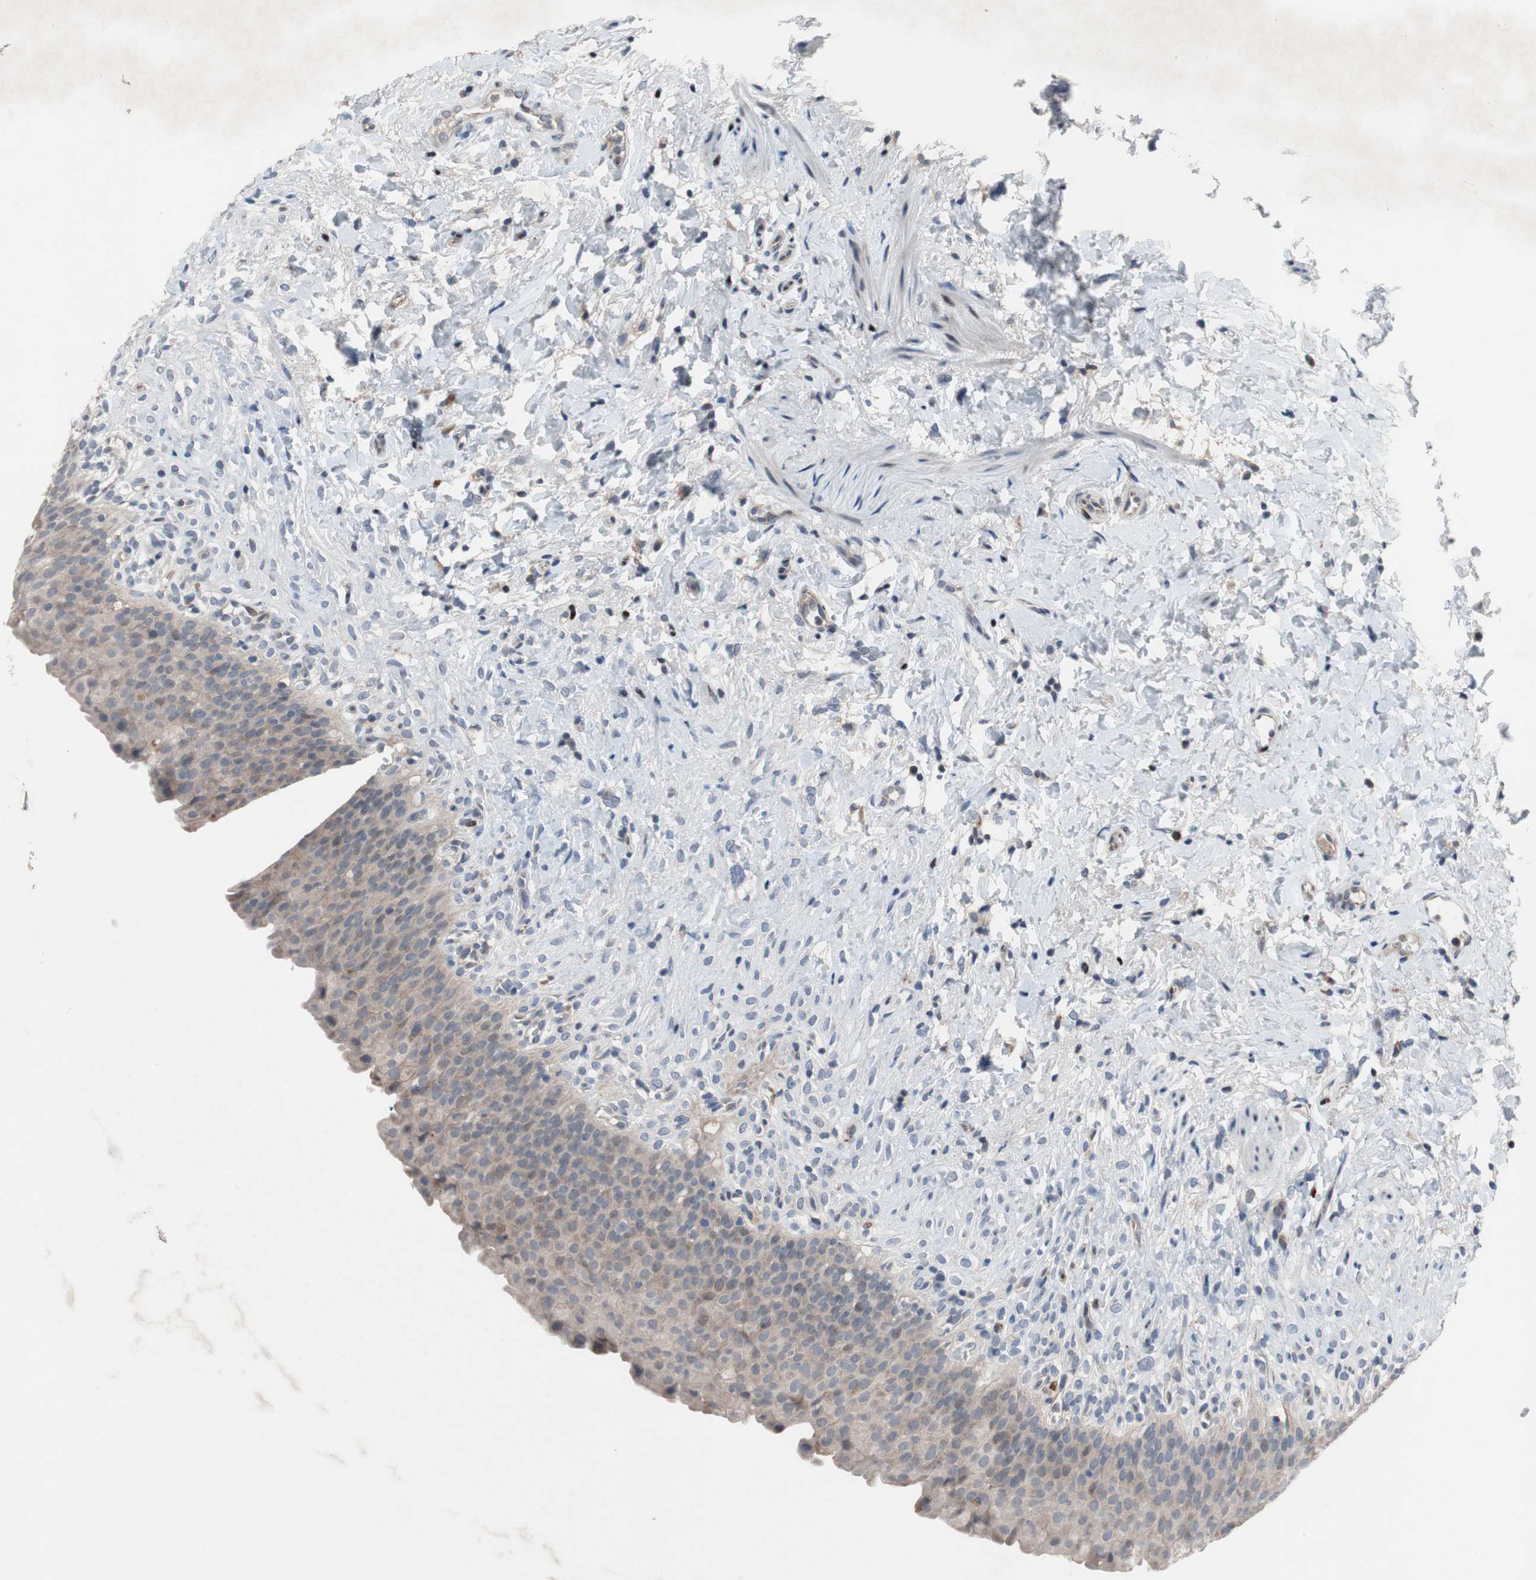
{"staining": {"intensity": "weak", "quantity": "25%-75%", "location": "cytoplasmic/membranous,nuclear"}, "tissue": "urinary bladder", "cell_type": "Urothelial cells", "image_type": "normal", "snomed": [{"axis": "morphology", "description": "Normal tissue, NOS"}, {"axis": "topography", "description": "Urinary bladder"}], "caption": "Immunohistochemistry (IHC) staining of benign urinary bladder, which exhibits low levels of weak cytoplasmic/membranous,nuclear positivity in about 25%-75% of urothelial cells indicating weak cytoplasmic/membranous,nuclear protein positivity. The staining was performed using DAB (3,3'-diaminobenzidine) (brown) for protein detection and nuclei were counterstained in hematoxylin (blue).", "gene": "MUTYH", "patient": {"sex": "female", "age": 79}}